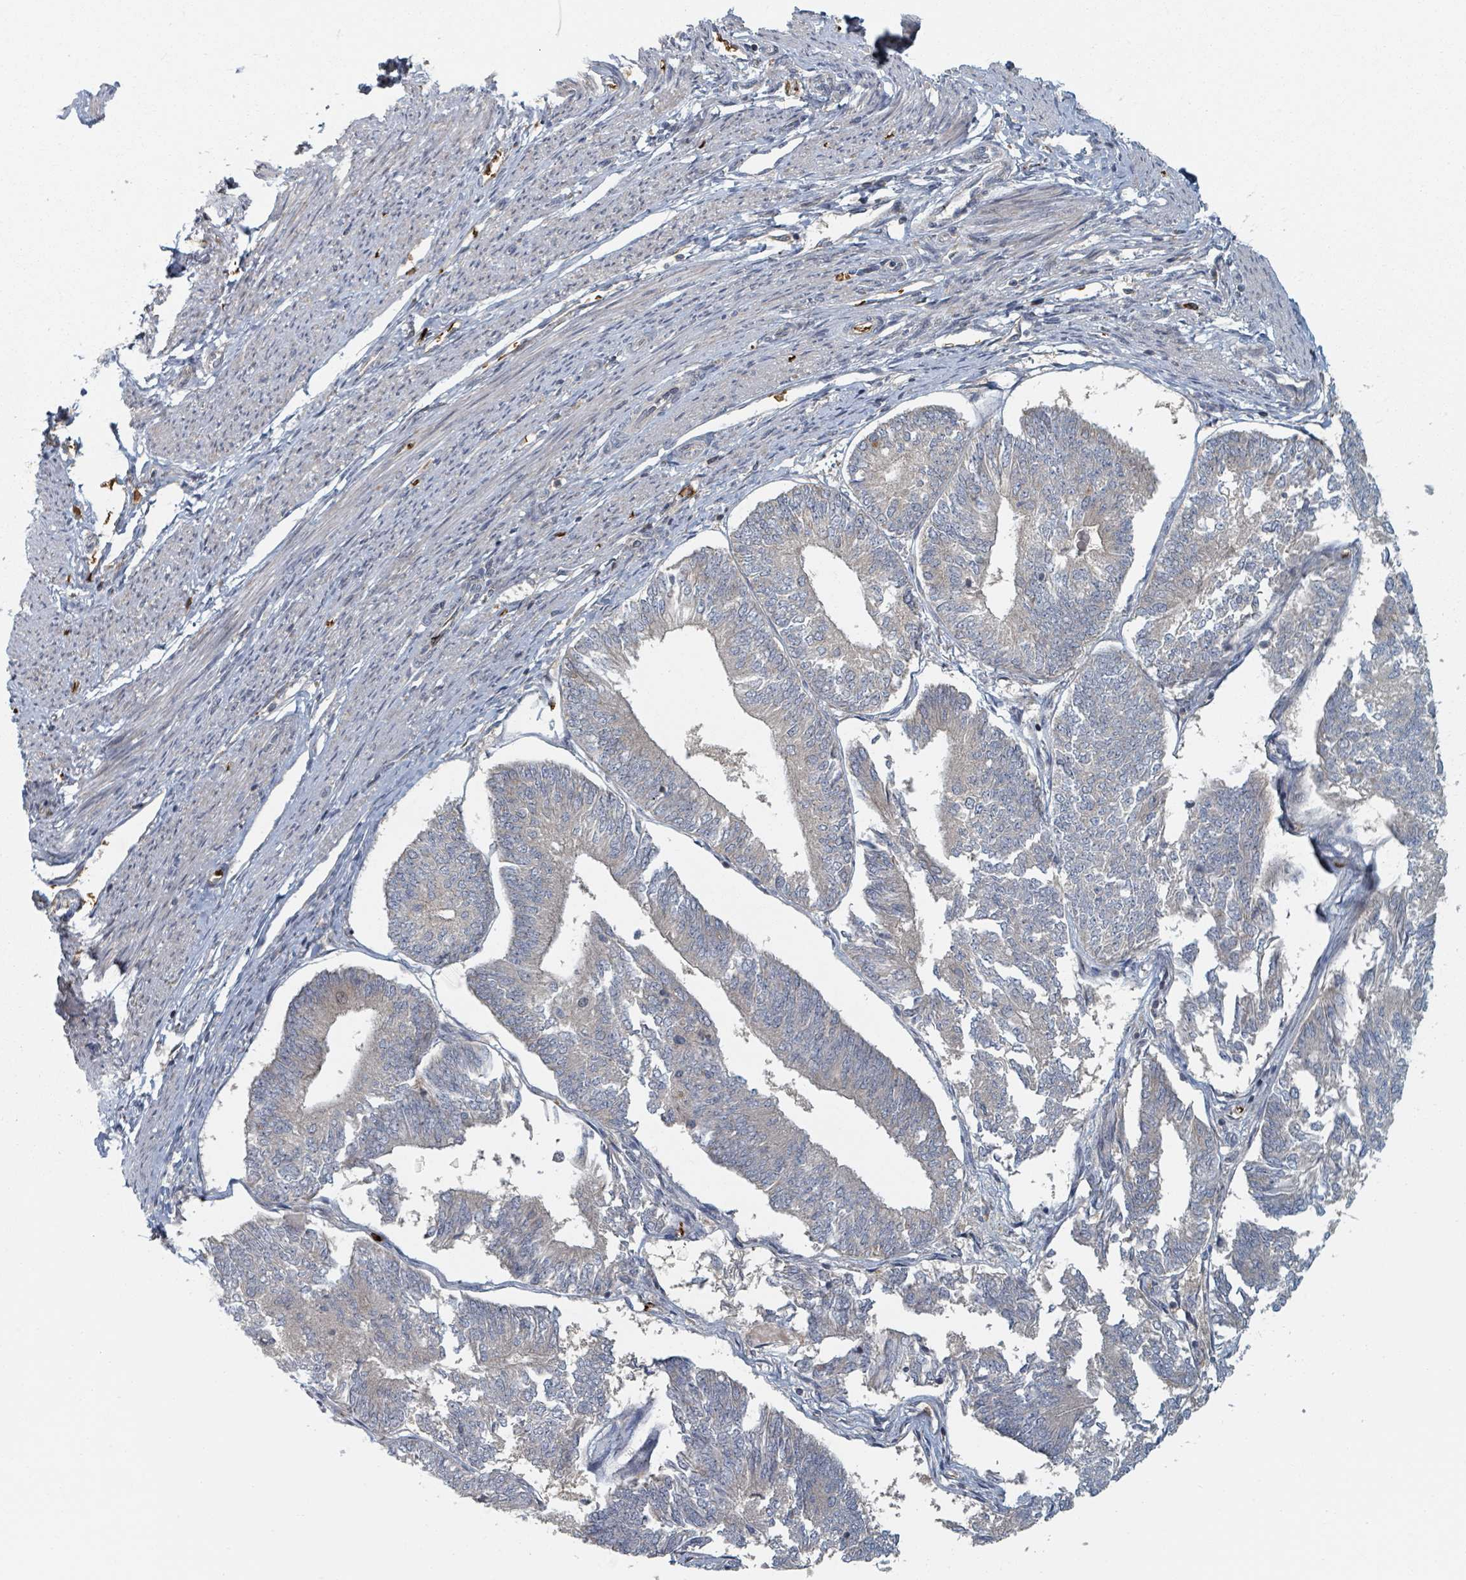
{"staining": {"intensity": "weak", "quantity": "<25%", "location": "cytoplasmic/membranous"}, "tissue": "endometrial cancer", "cell_type": "Tumor cells", "image_type": "cancer", "snomed": [{"axis": "morphology", "description": "Adenocarcinoma, NOS"}, {"axis": "topography", "description": "Endometrium"}], "caption": "Micrograph shows no significant protein staining in tumor cells of endometrial cancer (adenocarcinoma).", "gene": "TRPC4AP", "patient": {"sex": "female", "age": 58}}